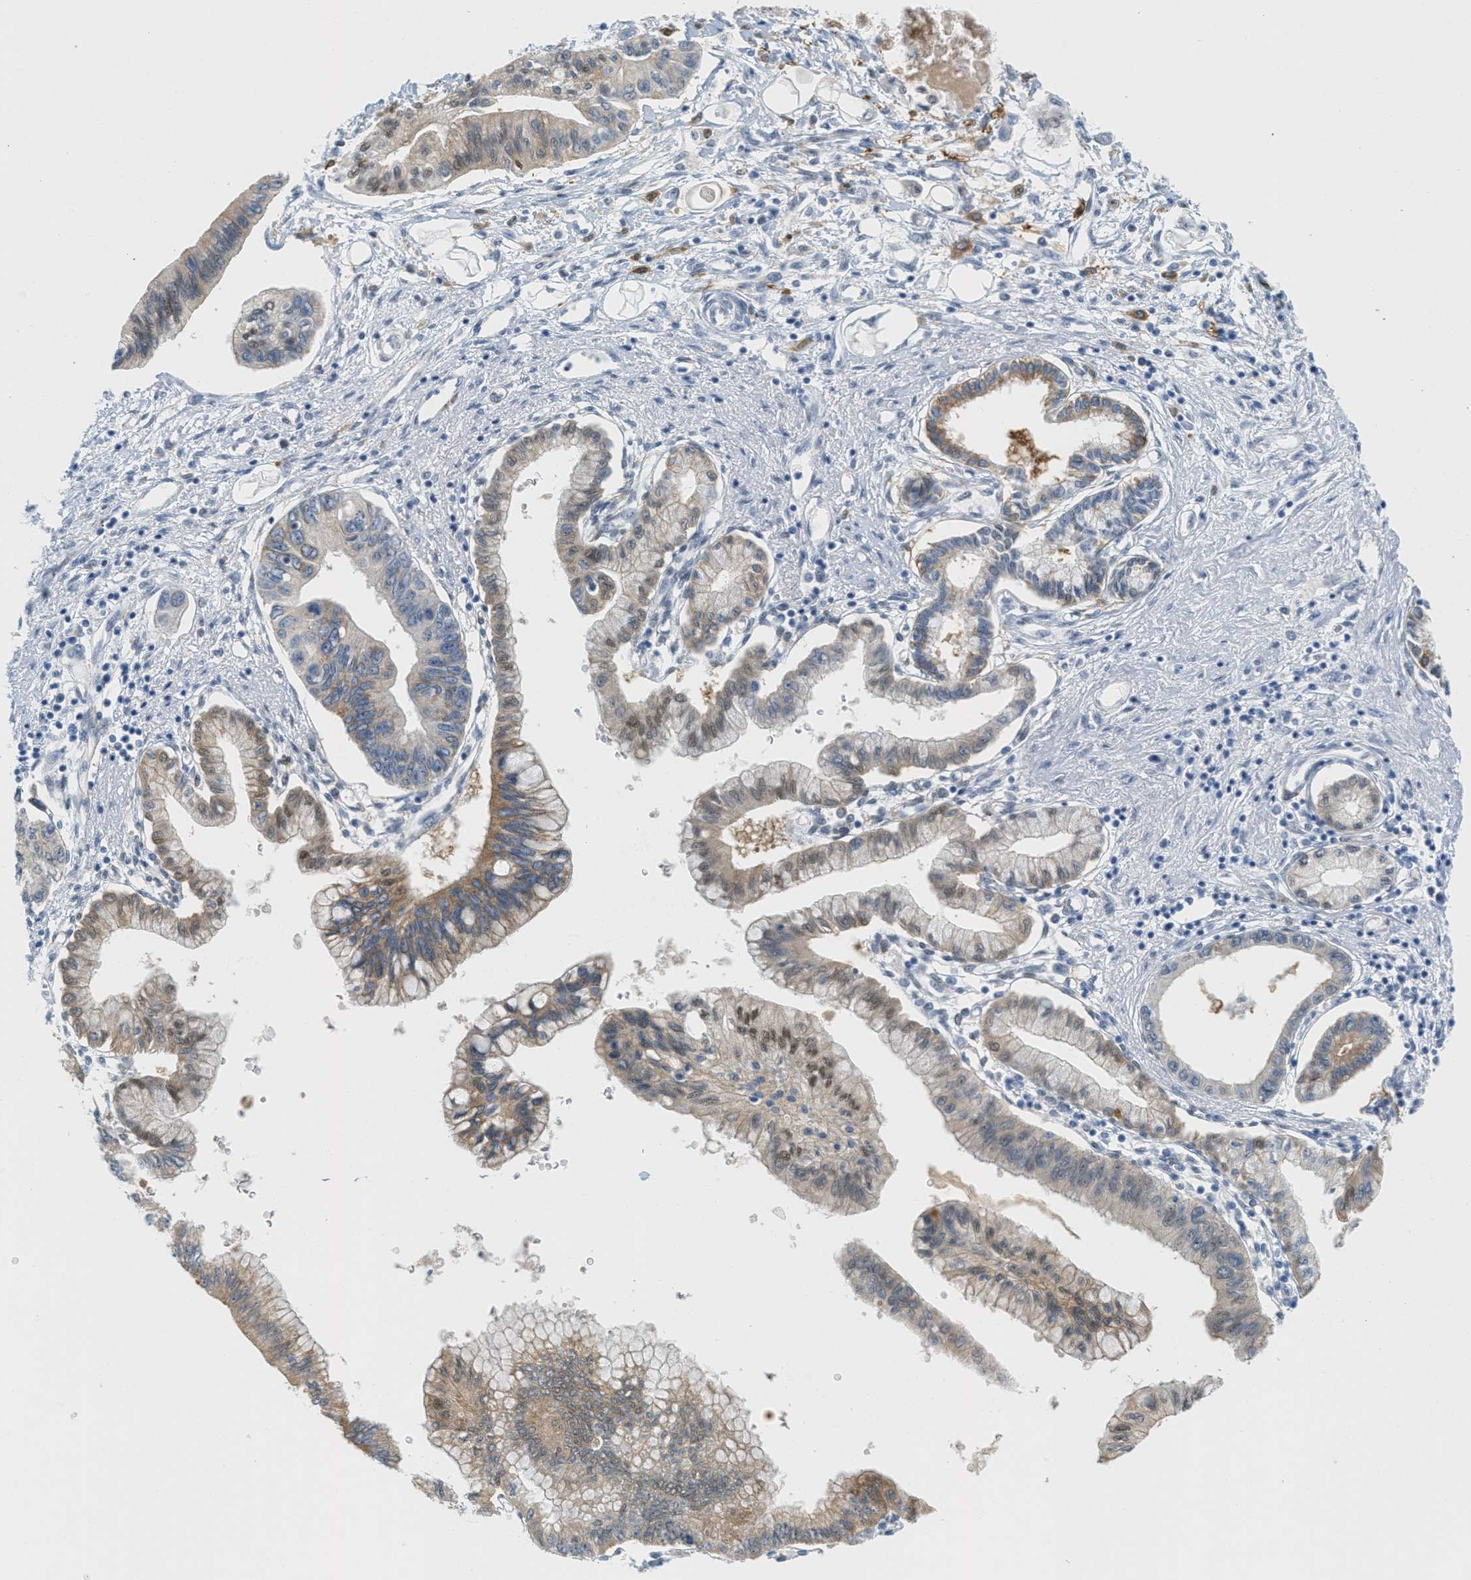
{"staining": {"intensity": "moderate", "quantity": "25%-75%", "location": "cytoplasmic/membranous"}, "tissue": "pancreatic cancer", "cell_type": "Tumor cells", "image_type": "cancer", "snomed": [{"axis": "morphology", "description": "Adenocarcinoma, NOS"}, {"axis": "topography", "description": "Pancreas"}], "caption": "Approximately 25%-75% of tumor cells in pancreatic cancer reveal moderate cytoplasmic/membranous protein expression as visualized by brown immunohistochemical staining.", "gene": "HS3ST2", "patient": {"sex": "female", "age": 77}}